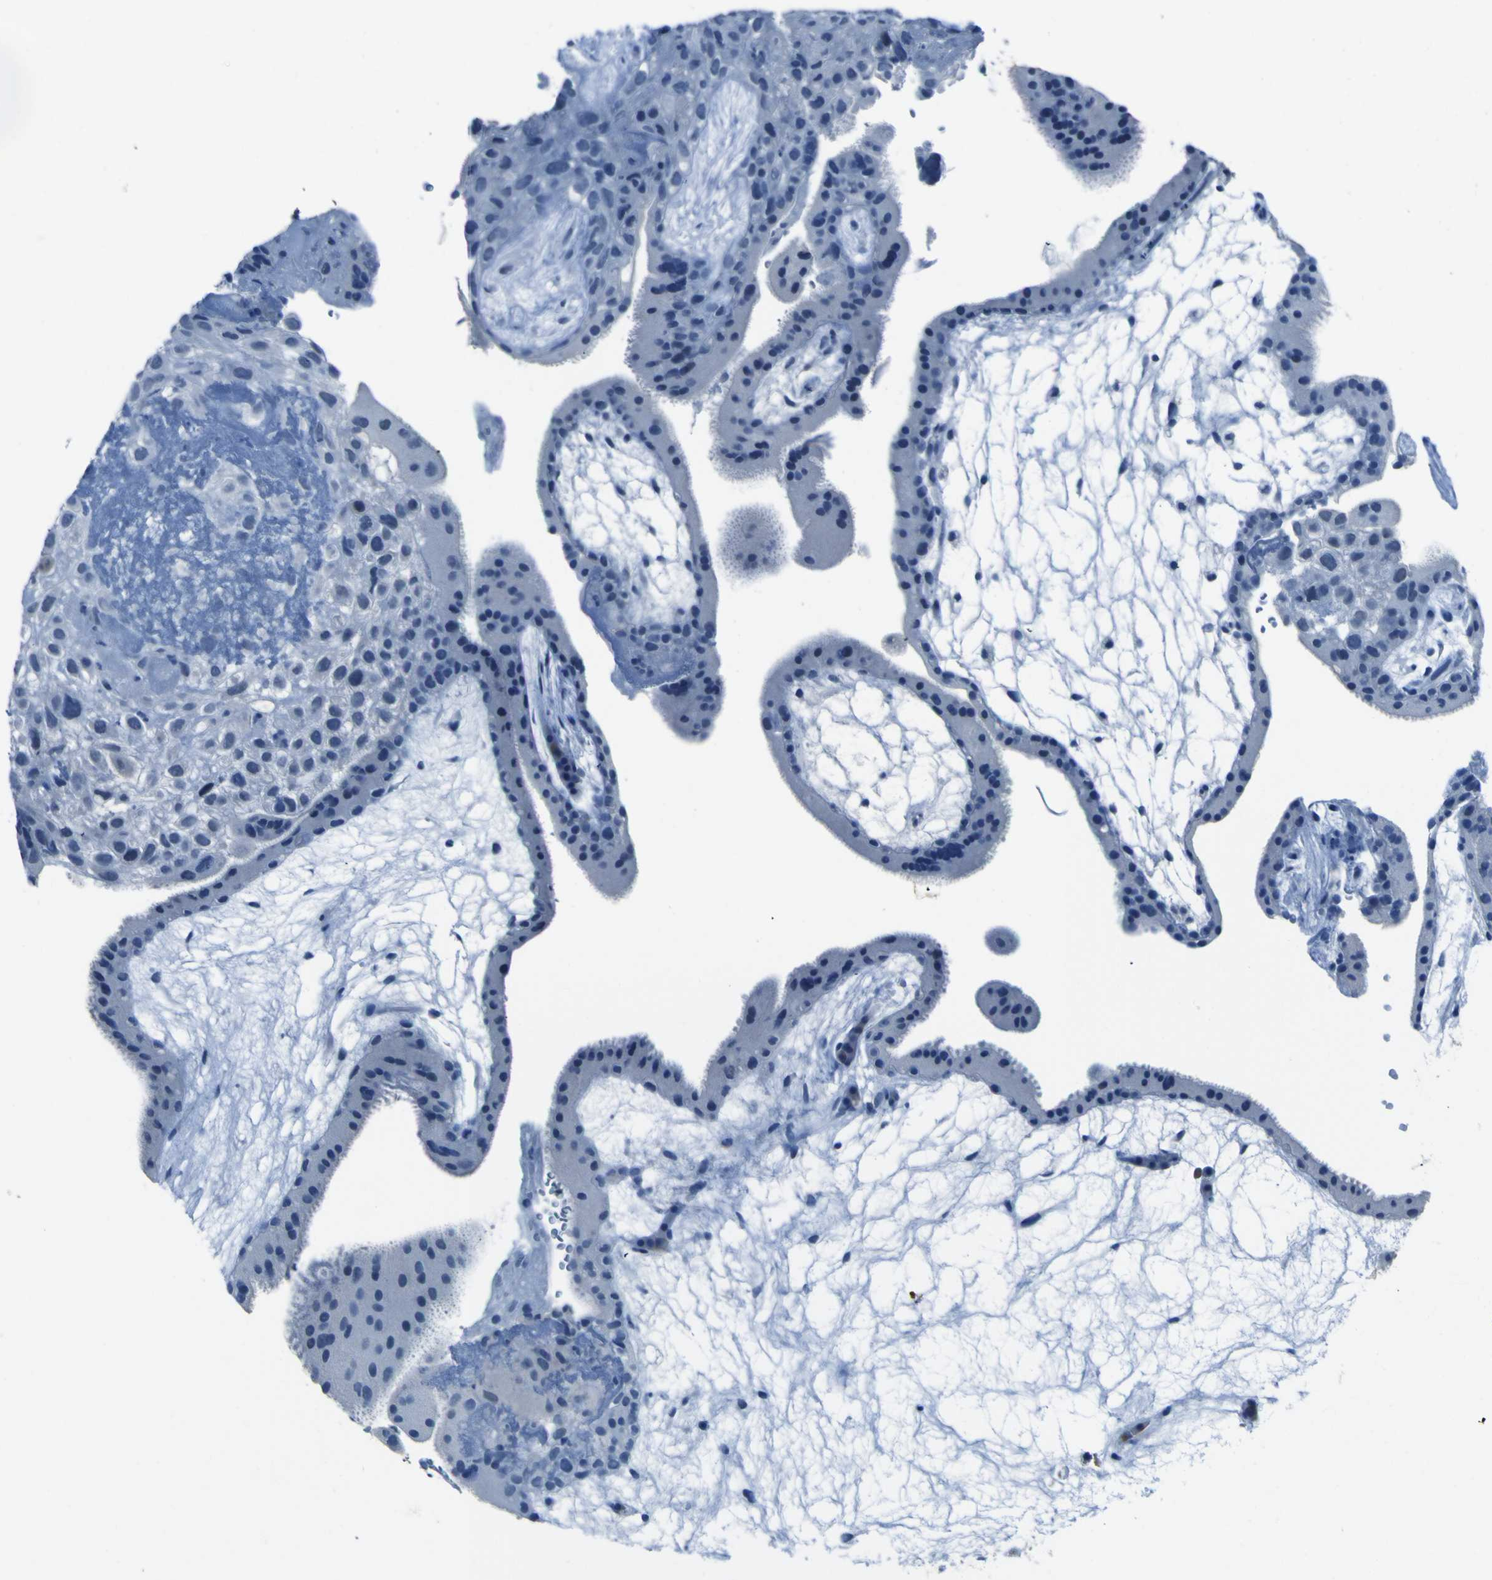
{"staining": {"intensity": "negative", "quantity": "none", "location": "none"}, "tissue": "placenta", "cell_type": "Decidual cells", "image_type": "normal", "snomed": [{"axis": "morphology", "description": "Normal tissue, NOS"}, {"axis": "topography", "description": "Placenta"}], "caption": "Immunohistochemistry (IHC) of unremarkable placenta reveals no positivity in decidual cells.", "gene": "PHKG1", "patient": {"sex": "female", "age": 19}}